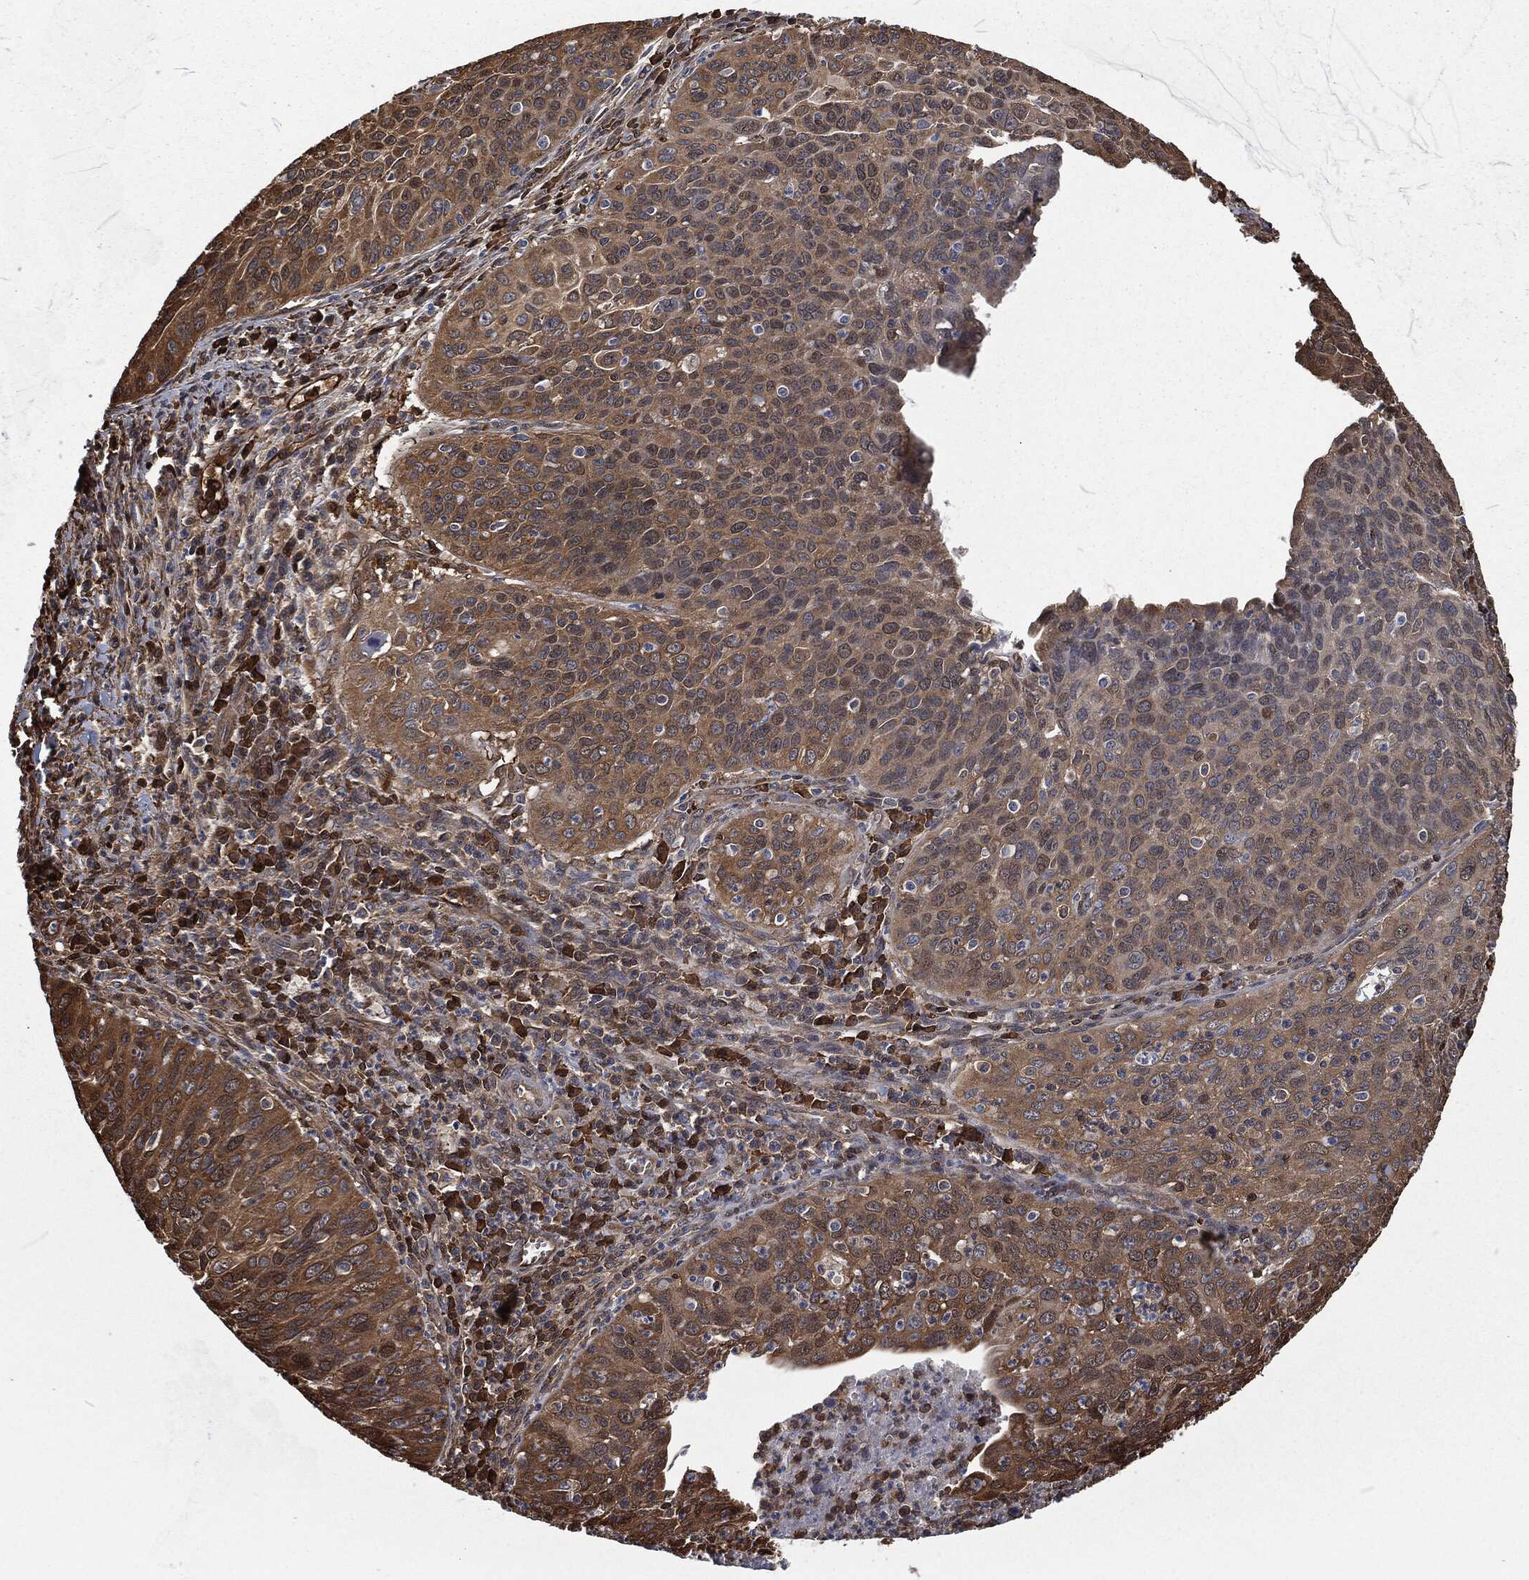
{"staining": {"intensity": "moderate", "quantity": "<25%", "location": "cytoplasmic/membranous"}, "tissue": "cervical cancer", "cell_type": "Tumor cells", "image_type": "cancer", "snomed": [{"axis": "morphology", "description": "Squamous cell carcinoma, NOS"}, {"axis": "topography", "description": "Cervix"}], "caption": "The image reveals a brown stain indicating the presence of a protein in the cytoplasmic/membranous of tumor cells in squamous cell carcinoma (cervical).", "gene": "PRDX4", "patient": {"sex": "female", "age": 26}}